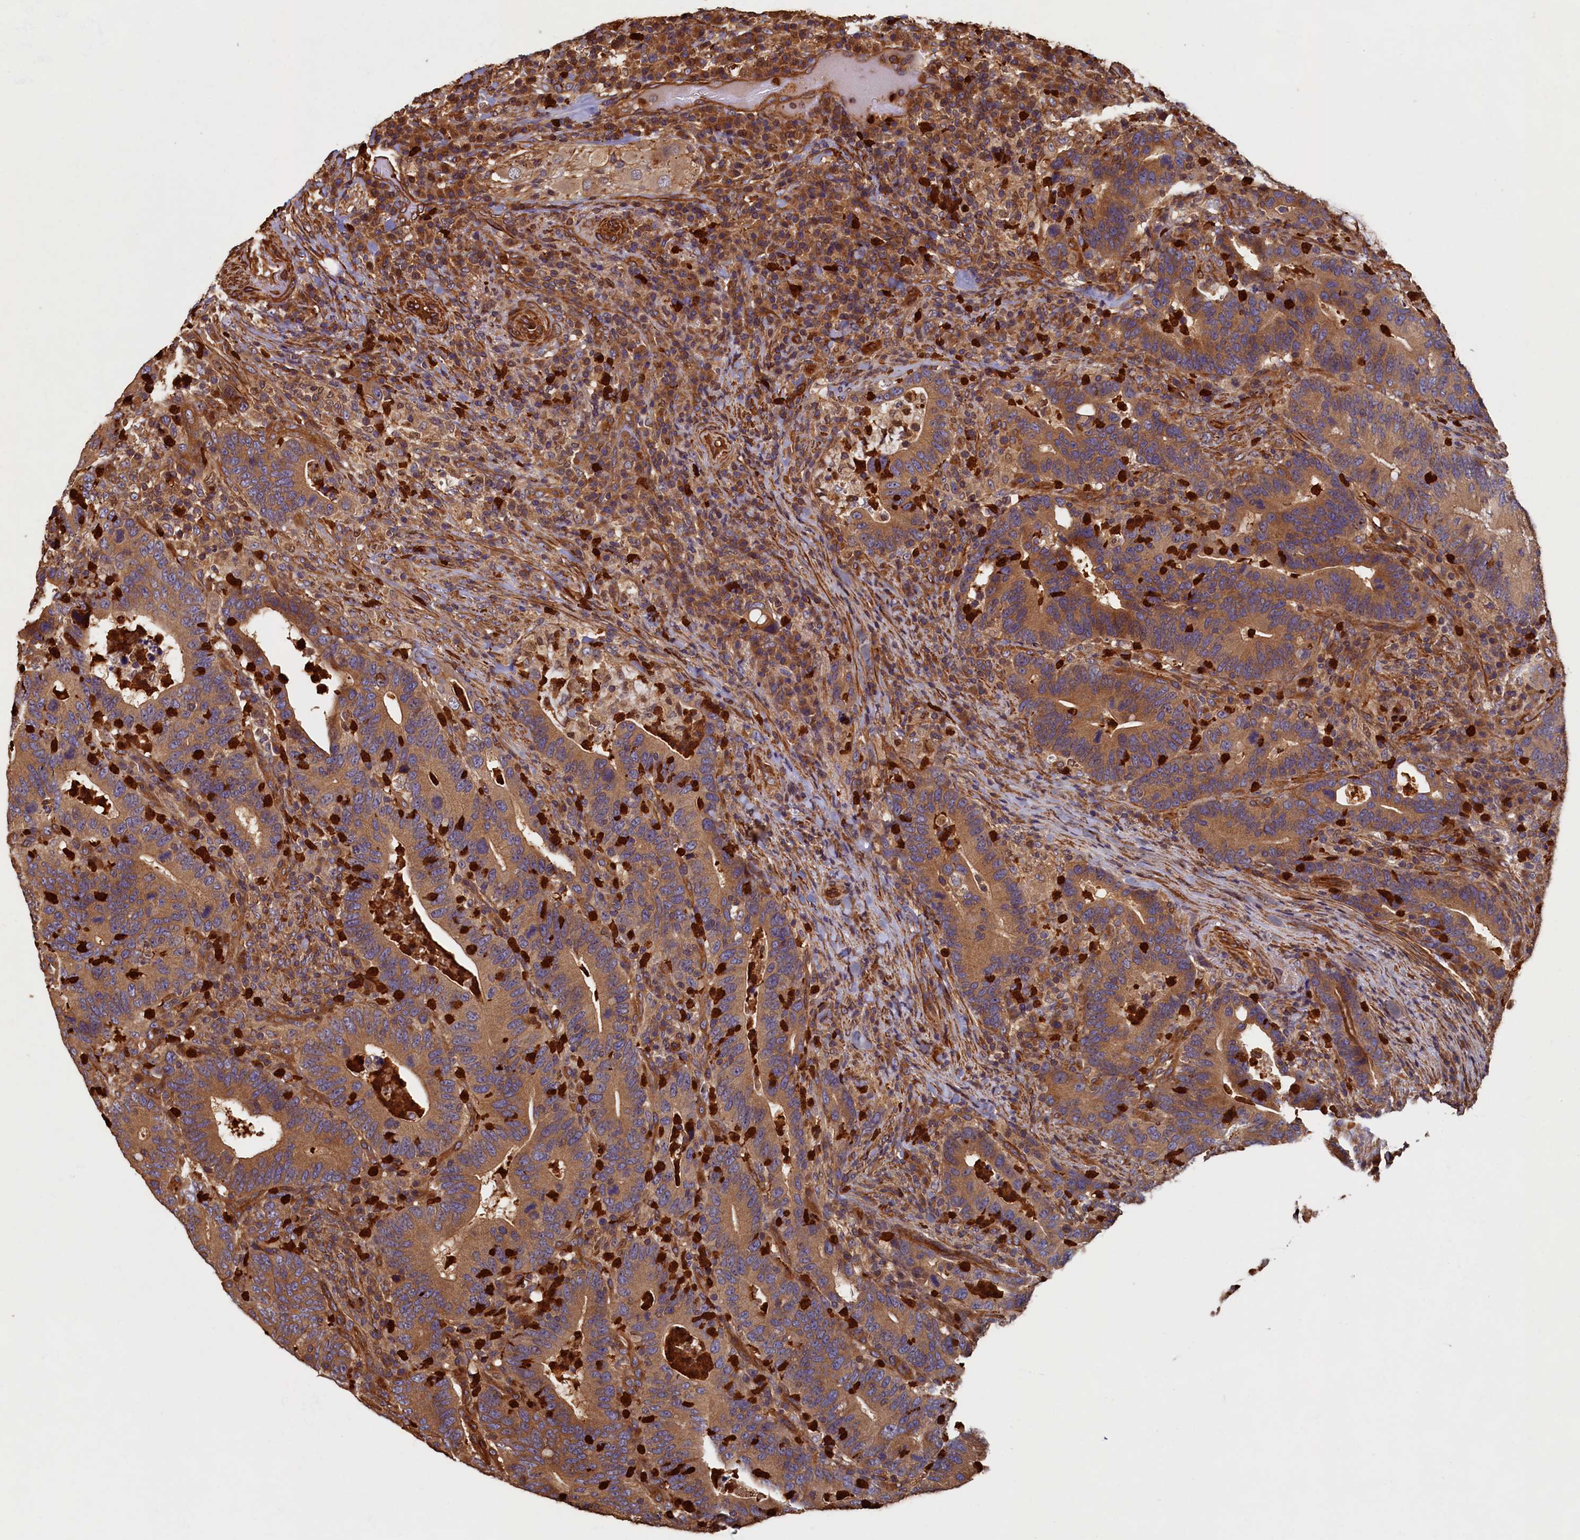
{"staining": {"intensity": "moderate", "quantity": ">75%", "location": "cytoplasmic/membranous"}, "tissue": "colorectal cancer", "cell_type": "Tumor cells", "image_type": "cancer", "snomed": [{"axis": "morphology", "description": "Adenocarcinoma, NOS"}, {"axis": "topography", "description": "Colon"}], "caption": "The immunohistochemical stain shows moderate cytoplasmic/membranous positivity in tumor cells of adenocarcinoma (colorectal) tissue.", "gene": "CCDC102B", "patient": {"sex": "female", "age": 66}}